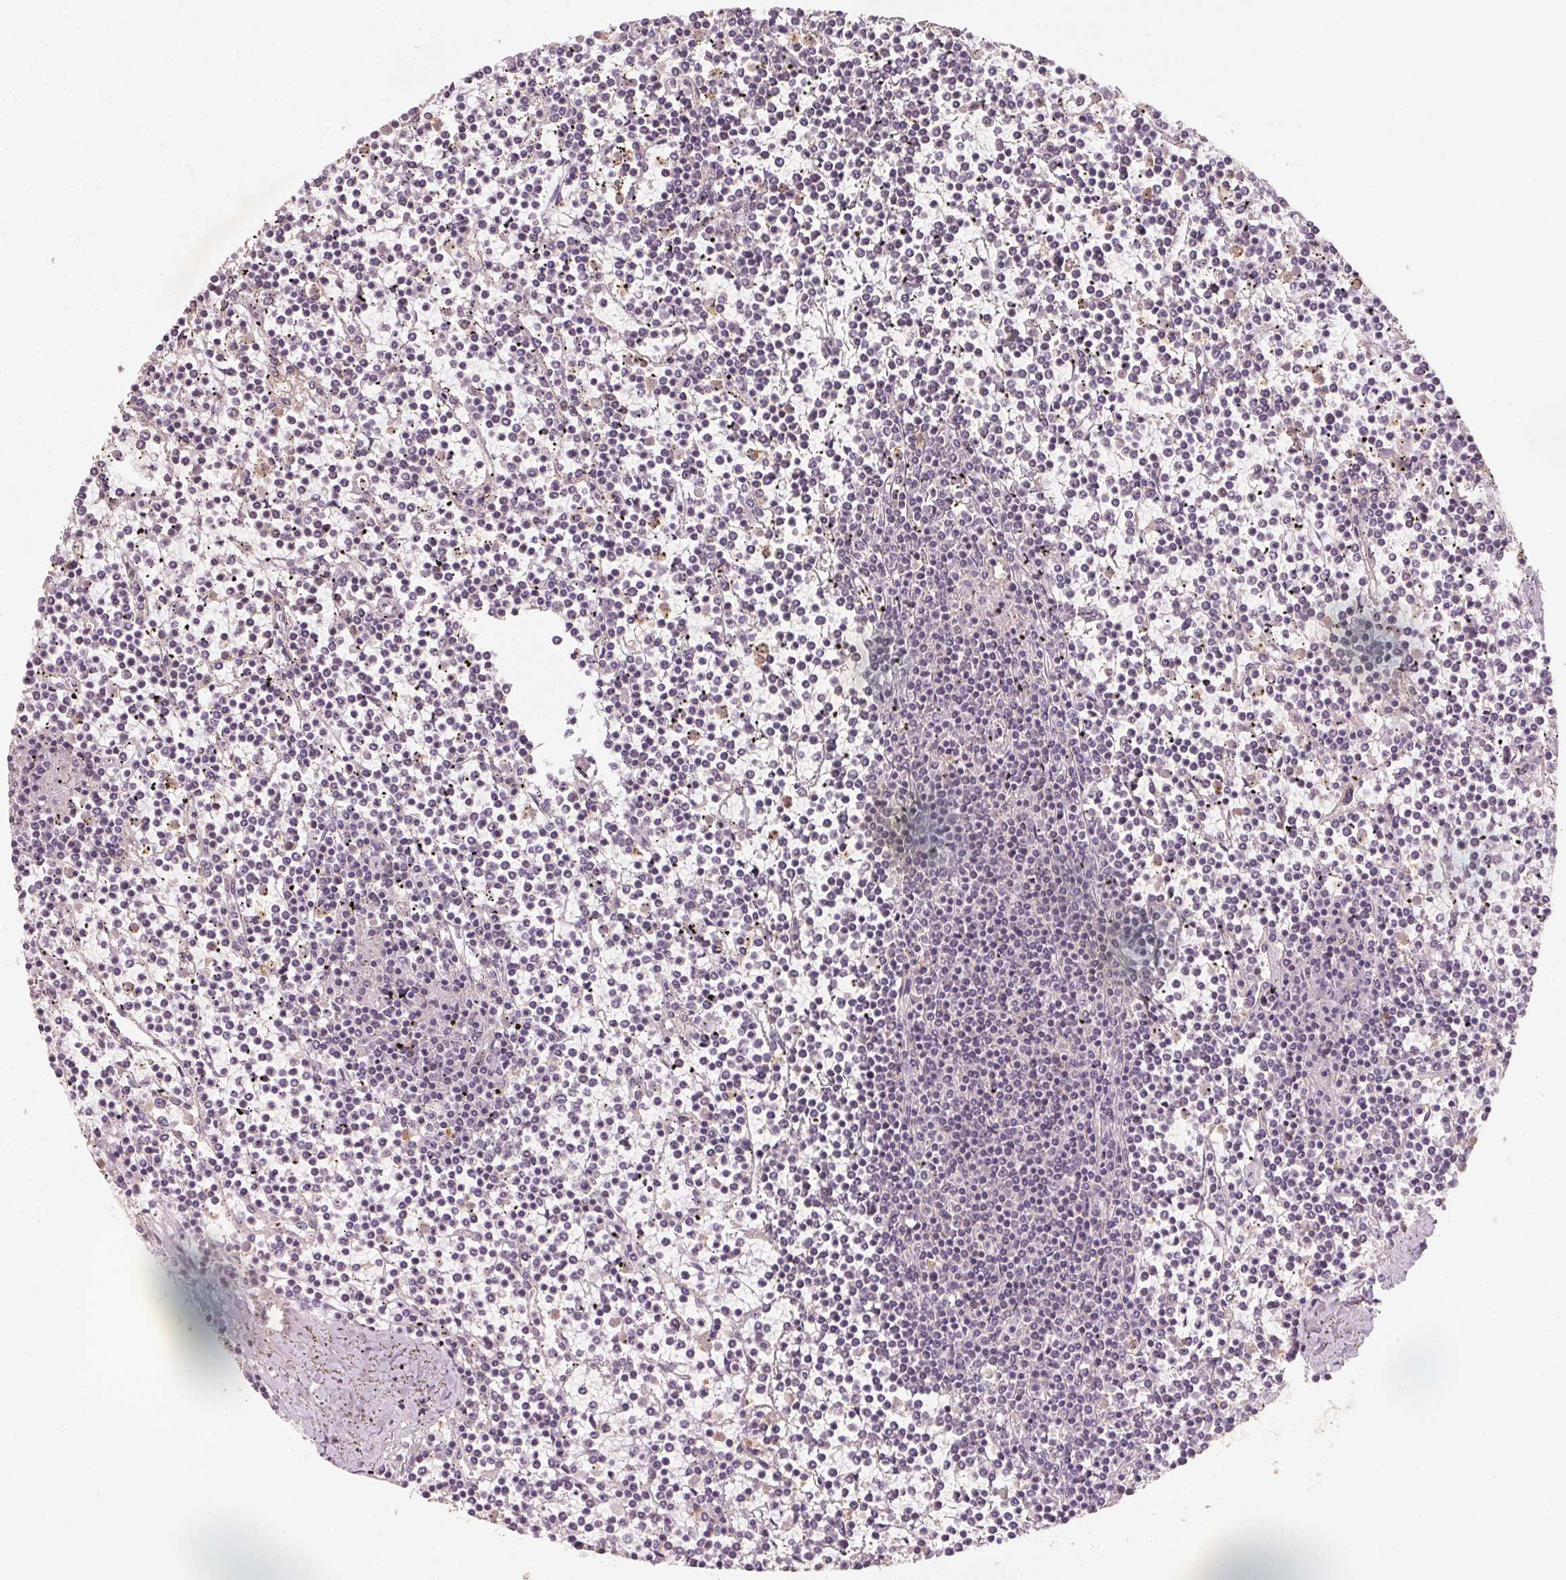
{"staining": {"intensity": "negative", "quantity": "none", "location": "none"}, "tissue": "lymphoma", "cell_type": "Tumor cells", "image_type": "cancer", "snomed": [{"axis": "morphology", "description": "Malignant lymphoma, non-Hodgkin's type, Low grade"}, {"axis": "topography", "description": "Spleen"}], "caption": "Immunohistochemistry photomicrograph of malignant lymphoma, non-Hodgkin's type (low-grade) stained for a protein (brown), which reveals no staining in tumor cells.", "gene": "AP1S1", "patient": {"sex": "female", "age": 19}}